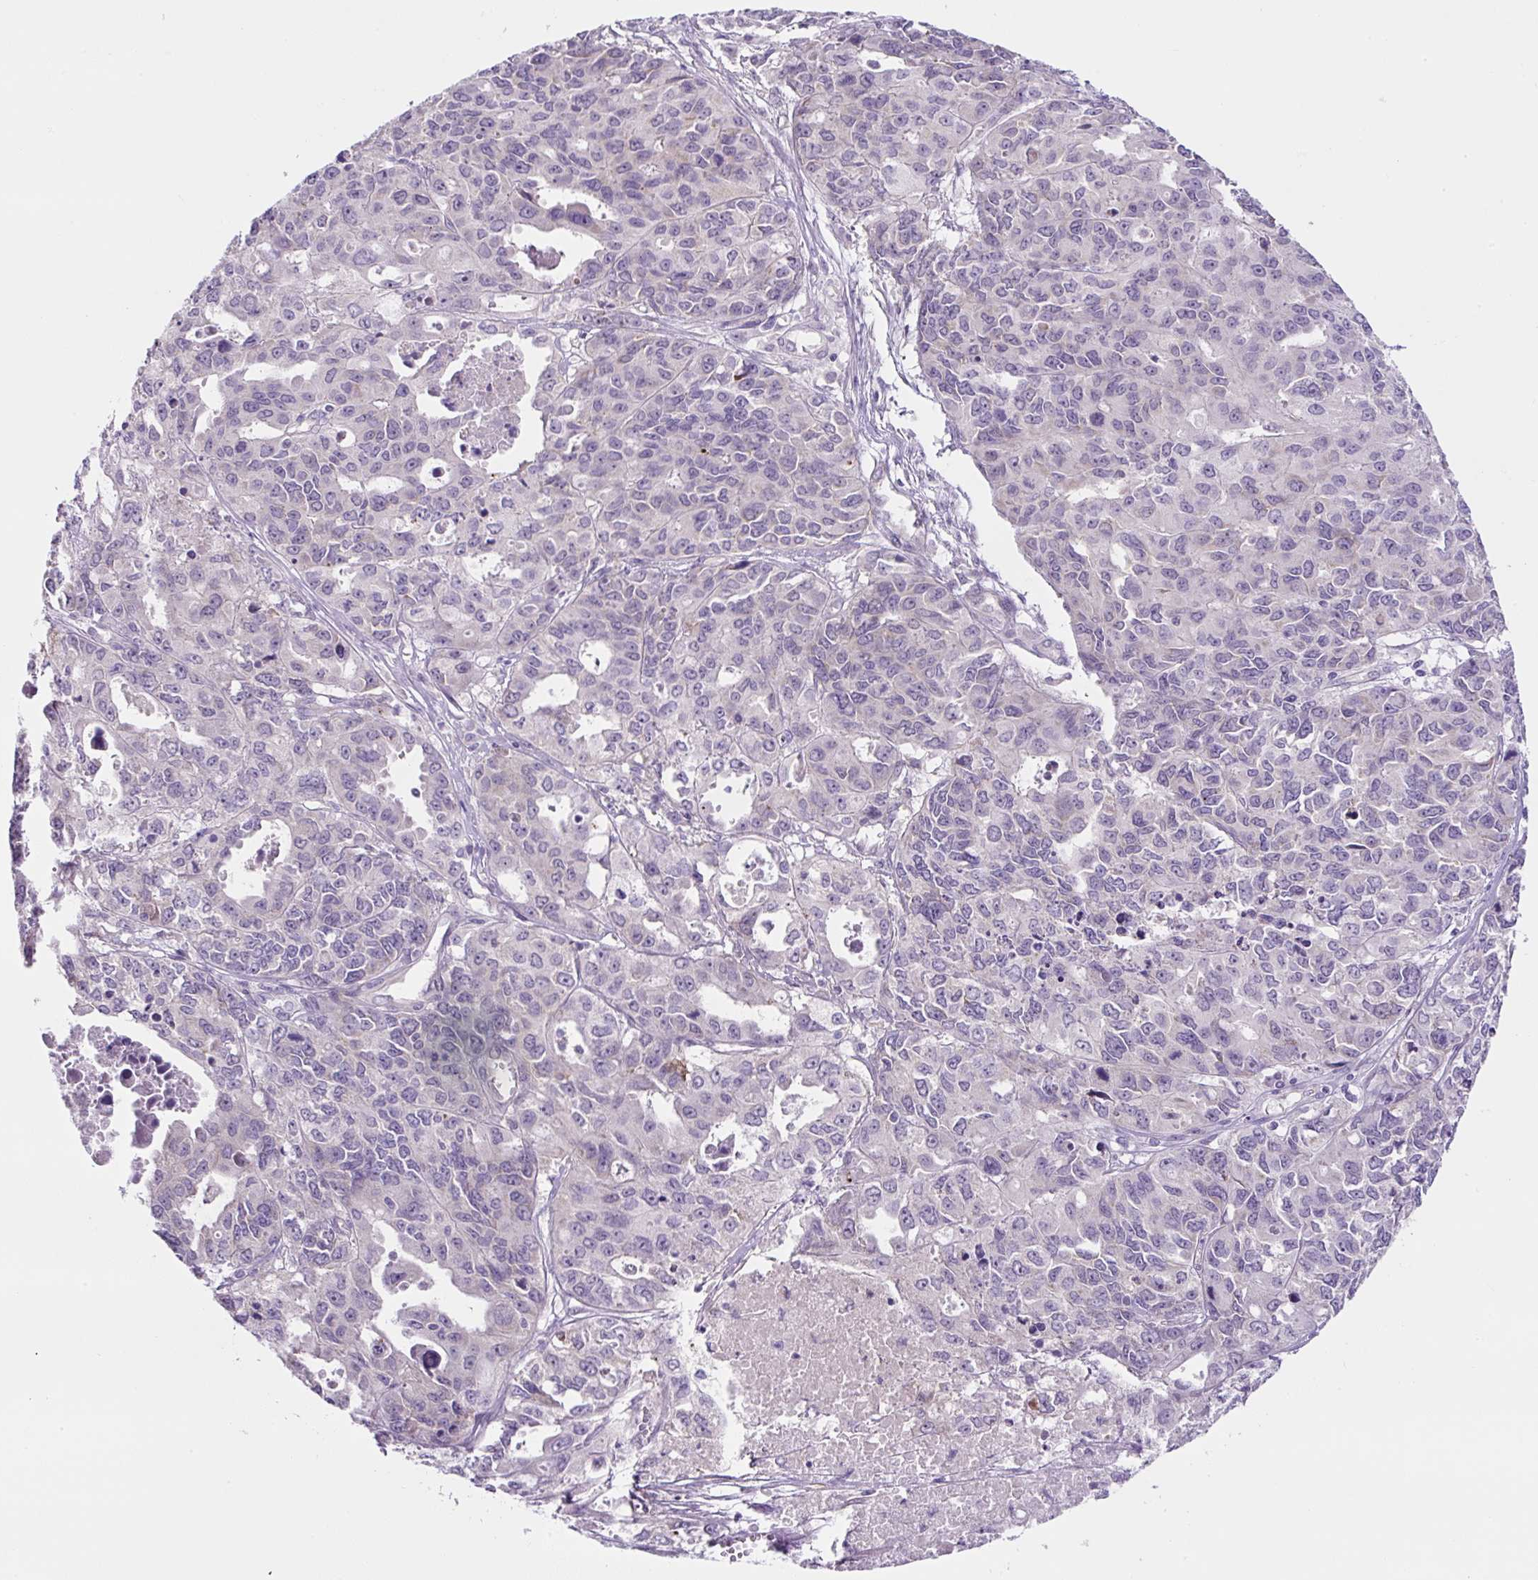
{"staining": {"intensity": "negative", "quantity": "none", "location": "none"}, "tissue": "endometrial cancer", "cell_type": "Tumor cells", "image_type": "cancer", "snomed": [{"axis": "morphology", "description": "Adenocarcinoma, NOS"}, {"axis": "topography", "description": "Uterus"}], "caption": "DAB immunohistochemical staining of endometrial cancer demonstrates no significant staining in tumor cells.", "gene": "OGDHL", "patient": {"sex": "female", "age": 79}}